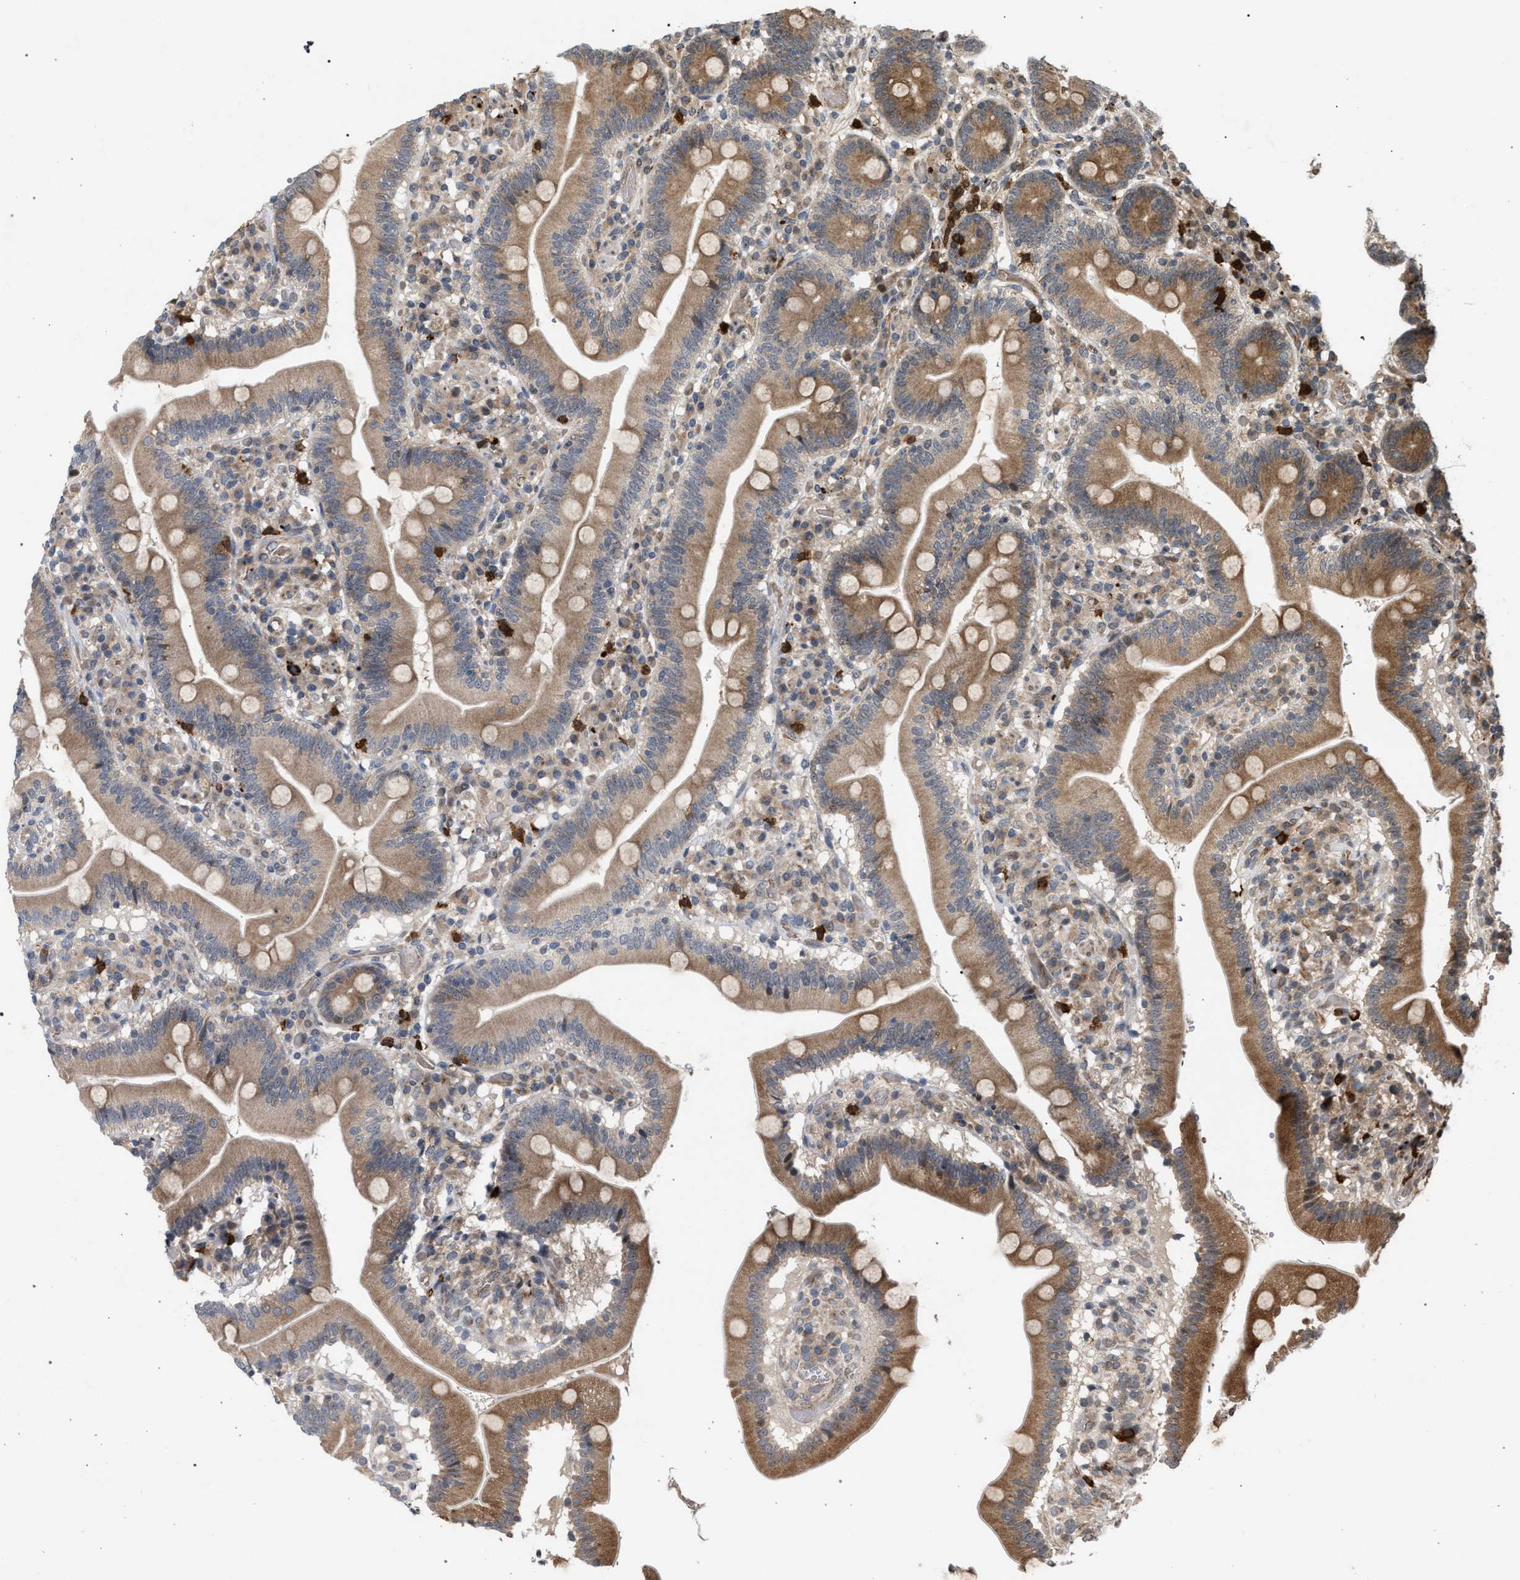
{"staining": {"intensity": "moderate", "quantity": ">75%", "location": "cytoplasmic/membranous"}, "tissue": "duodenum", "cell_type": "Glandular cells", "image_type": "normal", "snomed": [{"axis": "morphology", "description": "Normal tissue, NOS"}, {"axis": "topography", "description": "Duodenum"}], "caption": "The histopathology image shows staining of normal duodenum, revealing moderate cytoplasmic/membranous protein positivity (brown color) within glandular cells. Nuclei are stained in blue.", "gene": "IRAK4", "patient": {"sex": "male", "age": 66}}